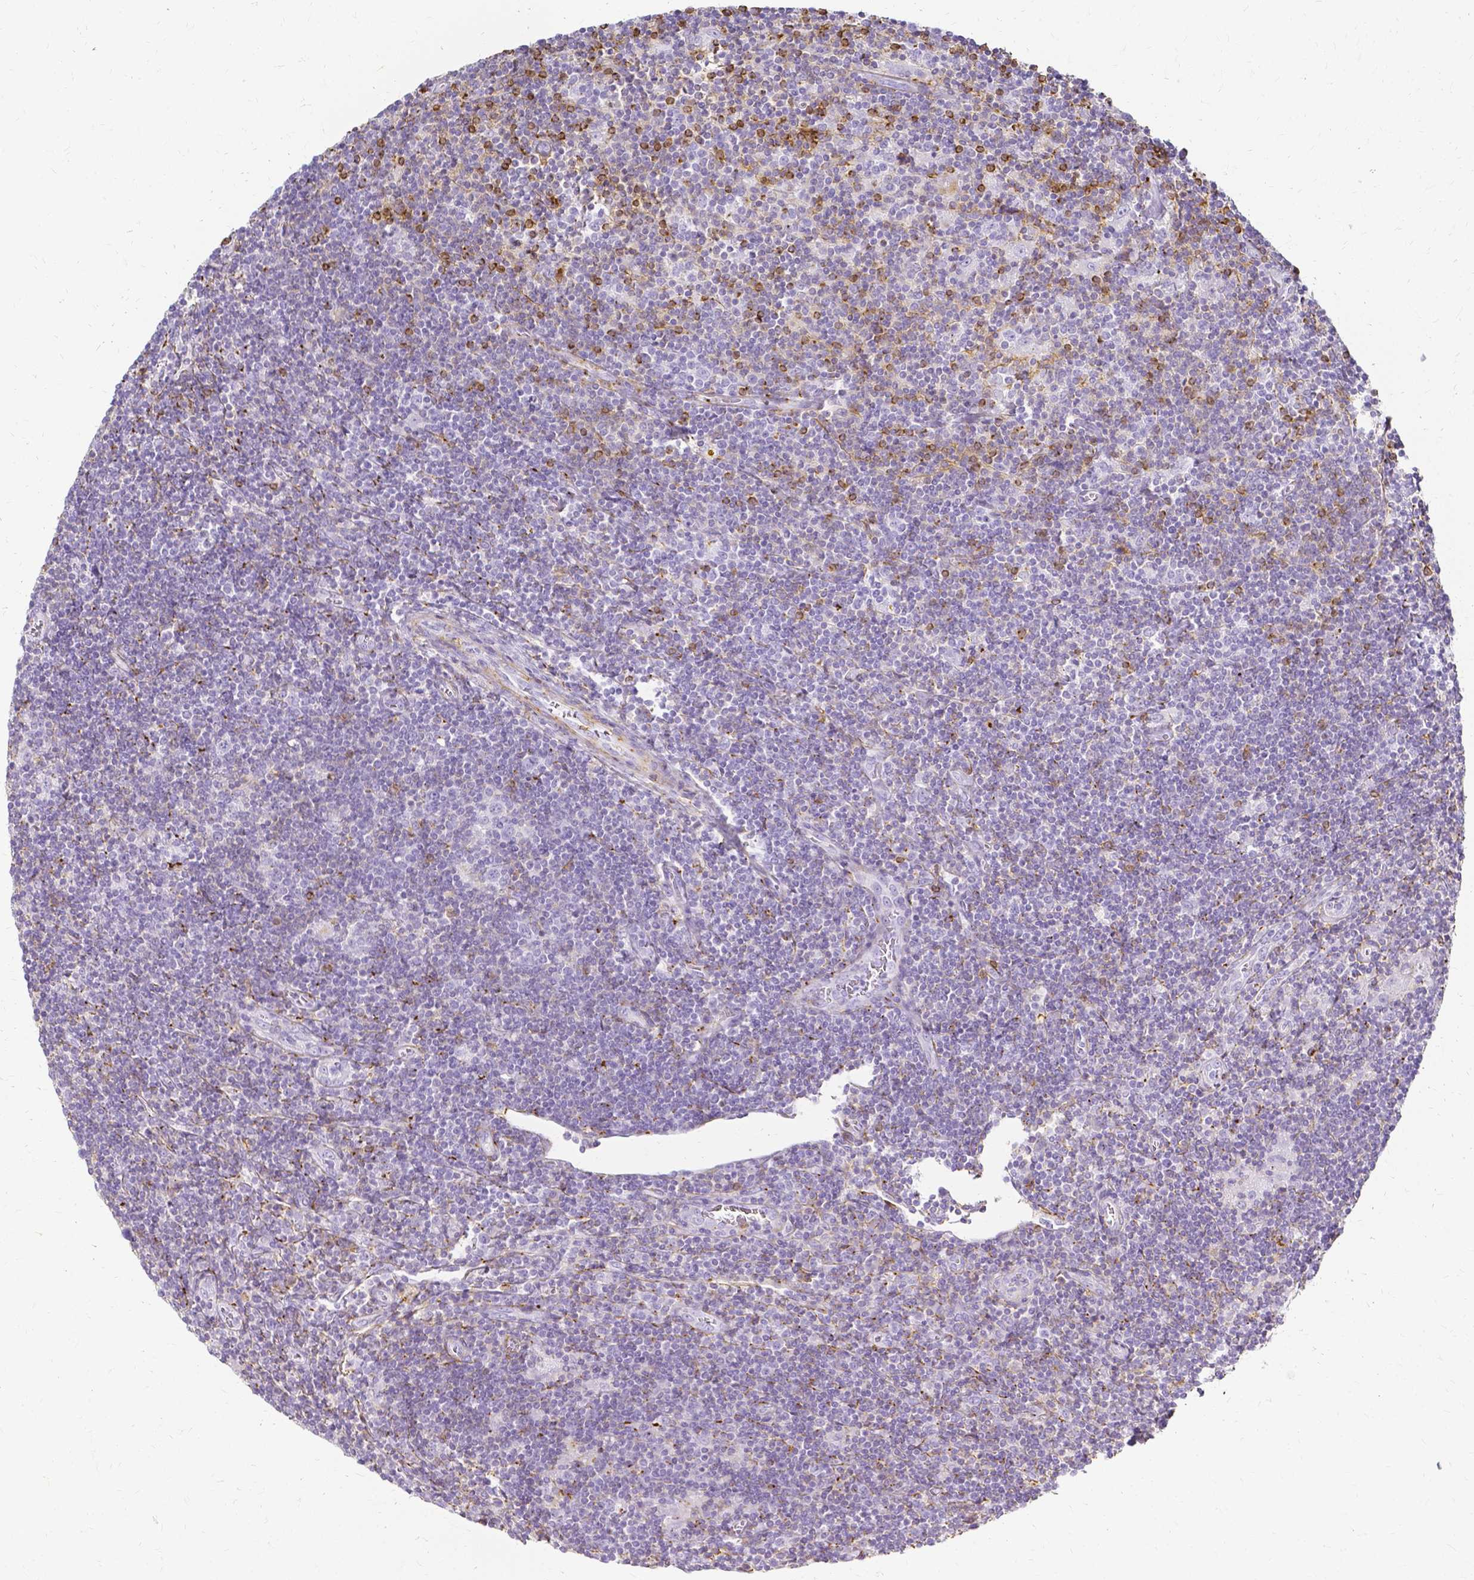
{"staining": {"intensity": "negative", "quantity": "none", "location": "none"}, "tissue": "lymphoma", "cell_type": "Tumor cells", "image_type": "cancer", "snomed": [{"axis": "morphology", "description": "Hodgkin's disease, NOS"}, {"axis": "topography", "description": "Lymph node"}], "caption": "Protein analysis of Hodgkin's disease displays no significant expression in tumor cells.", "gene": "HSPA12A", "patient": {"sex": "male", "age": 40}}